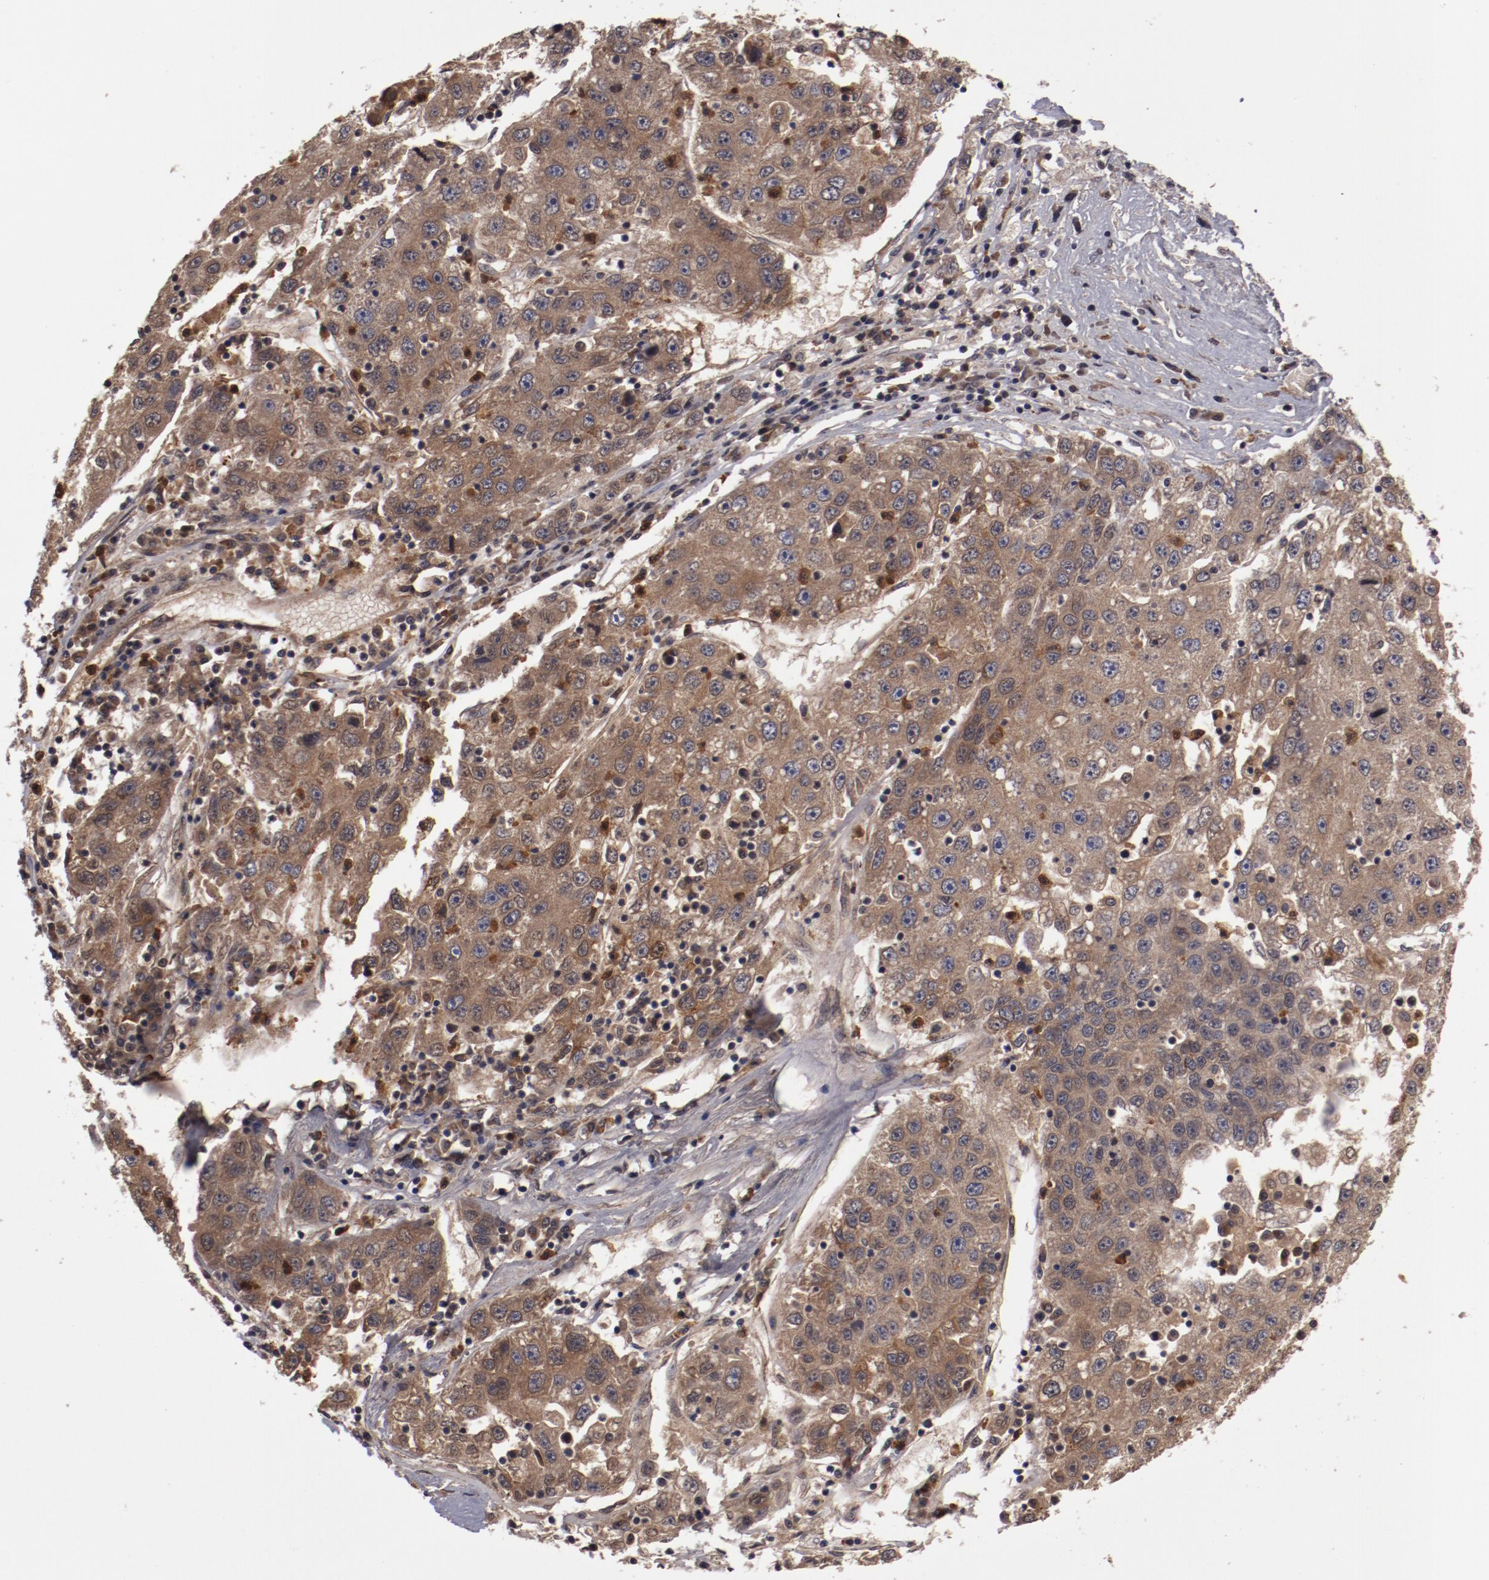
{"staining": {"intensity": "moderate", "quantity": ">75%", "location": "cytoplasmic/membranous"}, "tissue": "liver cancer", "cell_type": "Tumor cells", "image_type": "cancer", "snomed": [{"axis": "morphology", "description": "Carcinoma, Hepatocellular, NOS"}, {"axis": "topography", "description": "Liver"}], "caption": "Moderate cytoplasmic/membranous protein positivity is identified in about >75% of tumor cells in liver cancer (hepatocellular carcinoma). The protein is shown in brown color, while the nuclei are stained blue.", "gene": "SERPINA7", "patient": {"sex": "male", "age": 49}}